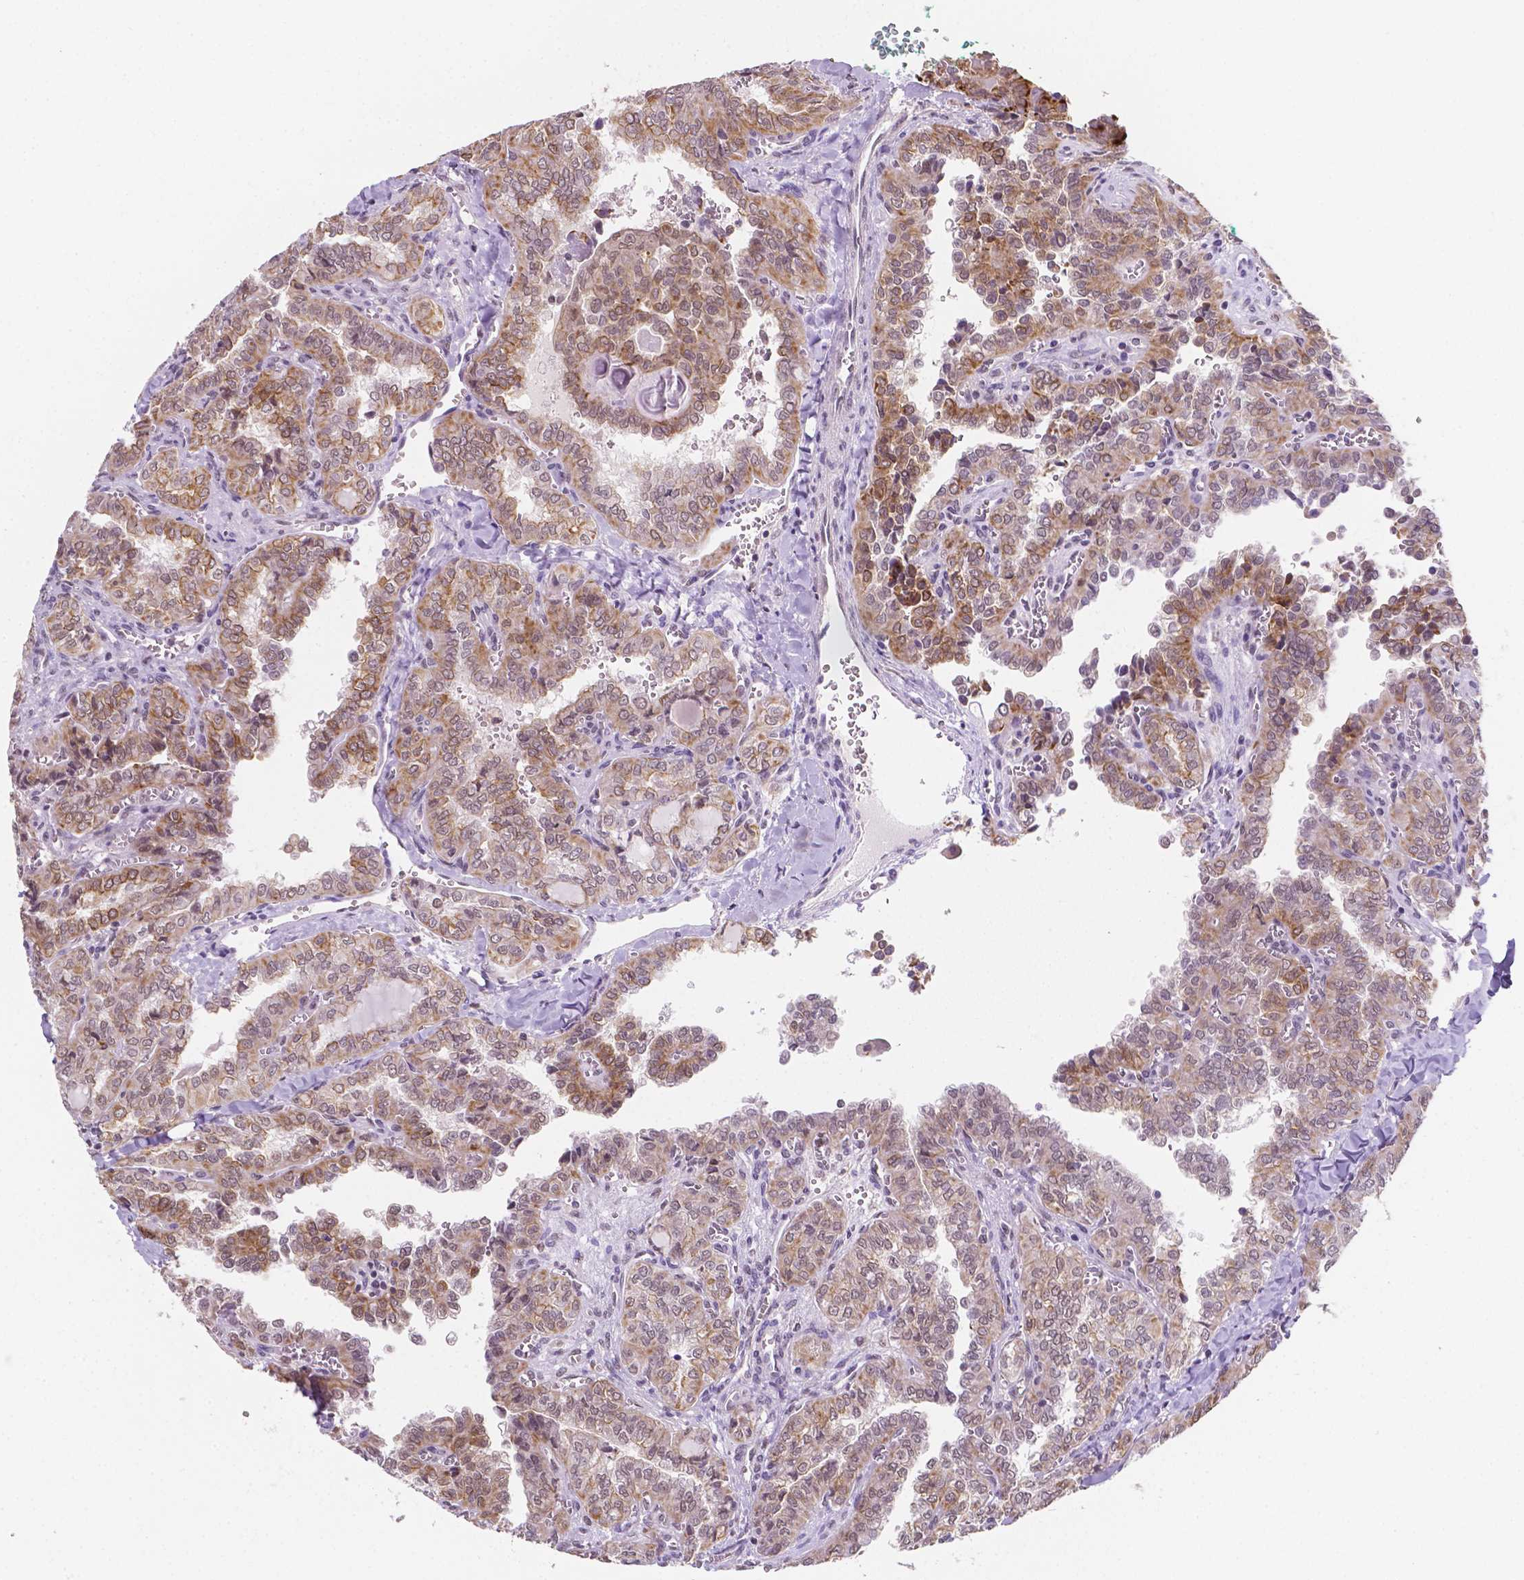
{"staining": {"intensity": "strong", "quantity": "25%-75%", "location": "cytoplasmic/membranous"}, "tissue": "thyroid cancer", "cell_type": "Tumor cells", "image_type": "cancer", "snomed": [{"axis": "morphology", "description": "Papillary adenocarcinoma, NOS"}, {"axis": "topography", "description": "Thyroid gland"}], "caption": "Tumor cells demonstrate strong cytoplasmic/membranous staining in approximately 25%-75% of cells in thyroid papillary adenocarcinoma.", "gene": "SHLD3", "patient": {"sex": "female", "age": 41}}